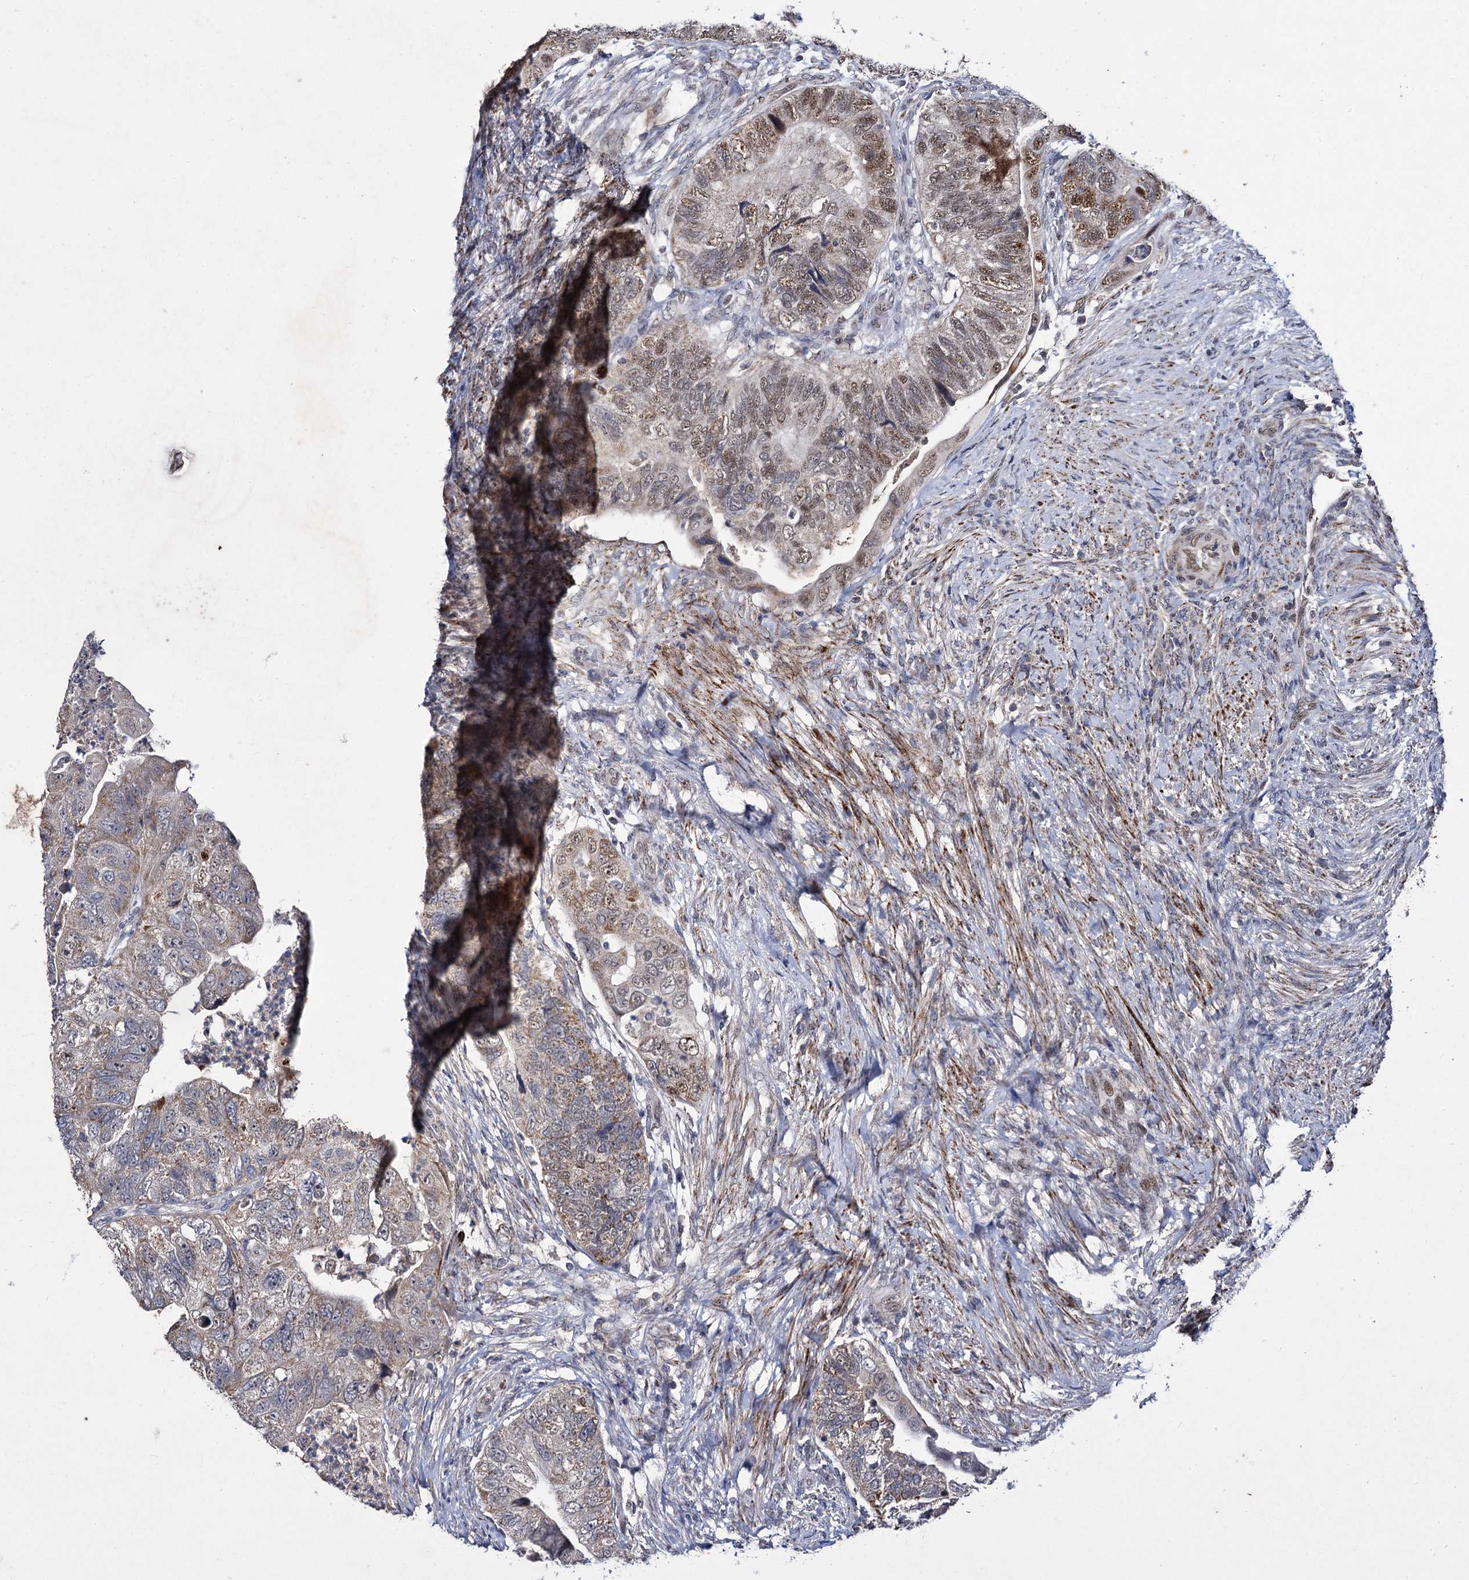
{"staining": {"intensity": "moderate", "quantity": "25%-75%", "location": "nuclear"}, "tissue": "colorectal cancer", "cell_type": "Tumor cells", "image_type": "cancer", "snomed": [{"axis": "morphology", "description": "Adenocarcinoma, NOS"}, {"axis": "topography", "description": "Rectum"}], "caption": "Tumor cells reveal moderate nuclear positivity in about 25%-75% of cells in colorectal cancer (adenocarcinoma).", "gene": "RPUSD4", "patient": {"sex": "male", "age": 63}}